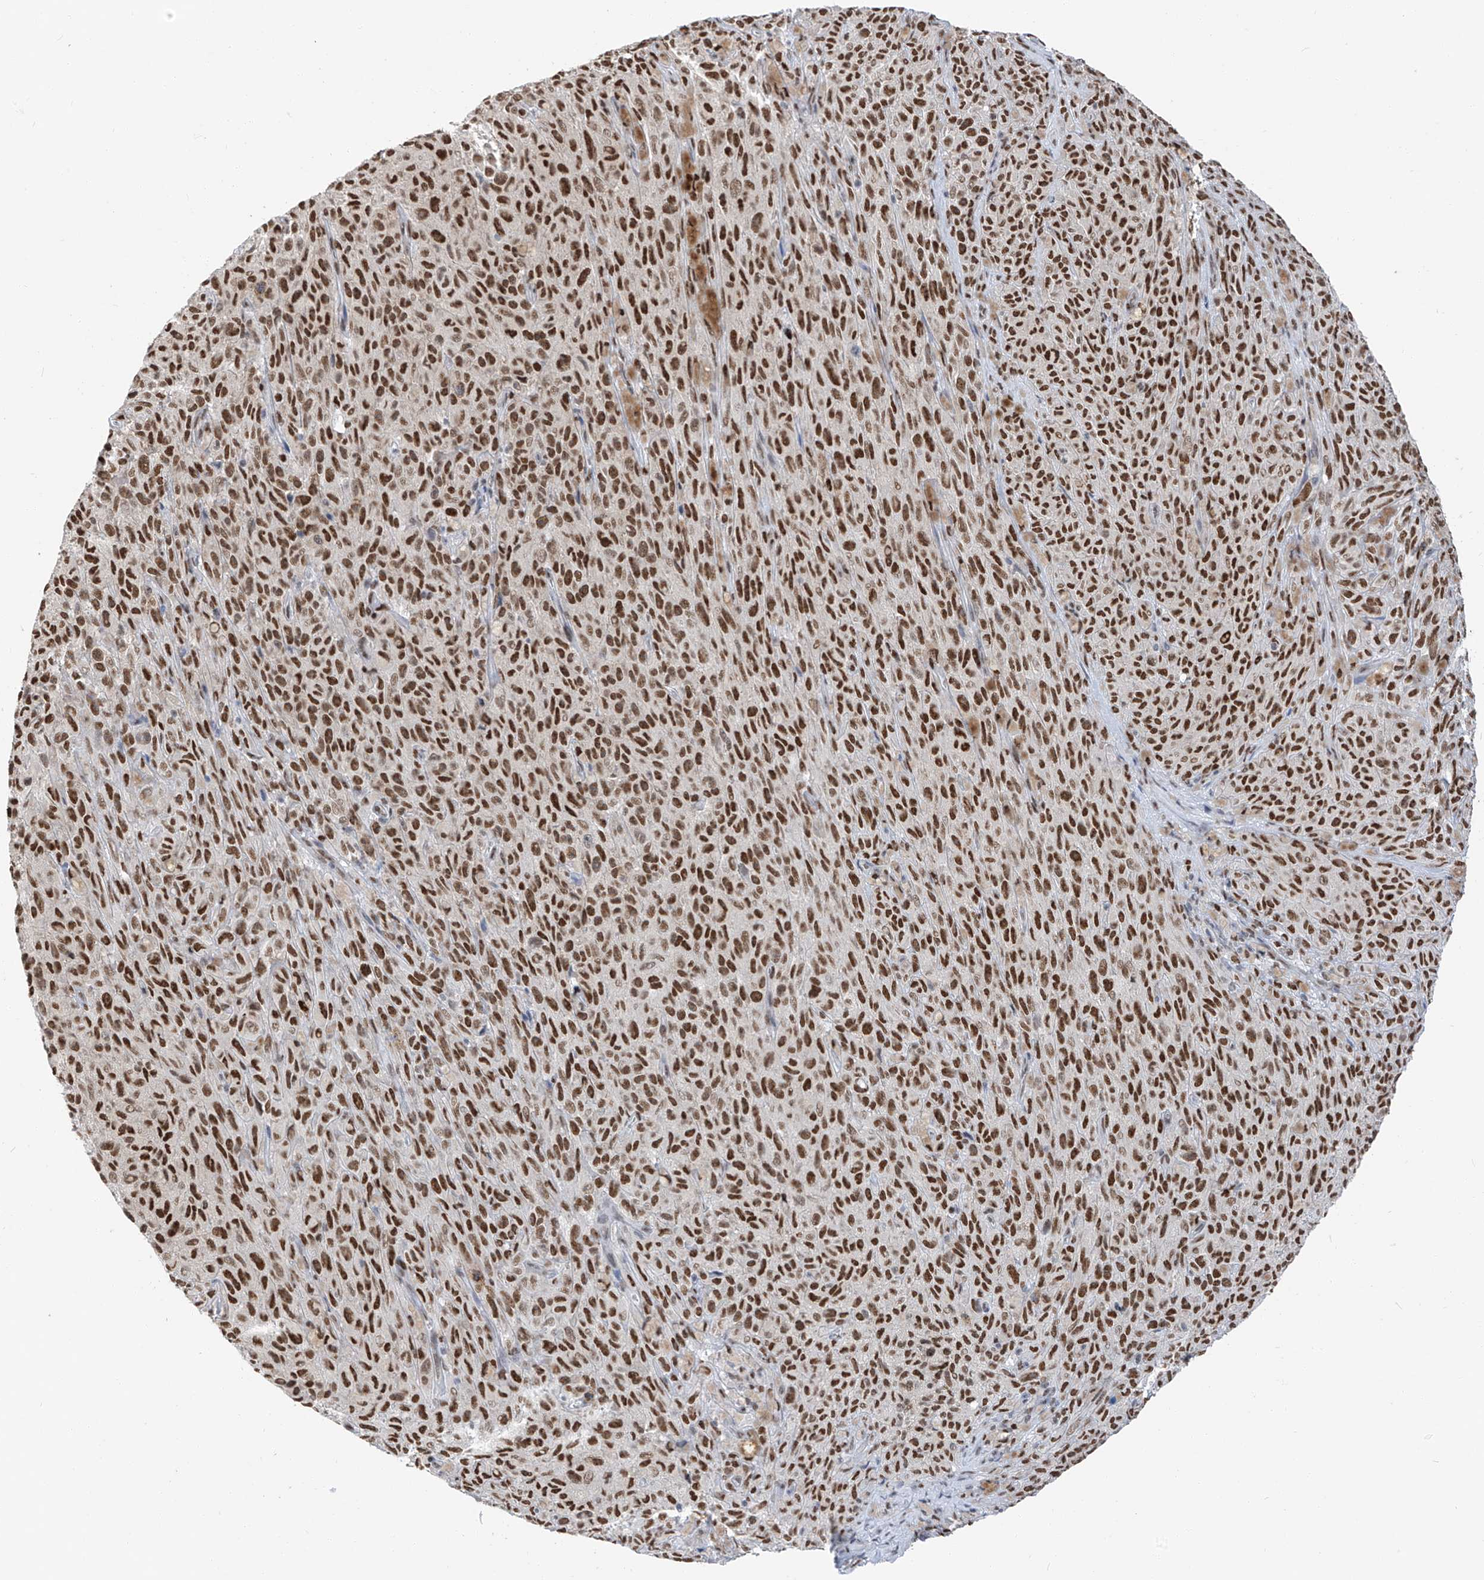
{"staining": {"intensity": "strong", "quantity": ">75%", "location": "nuclear"}, "tissue": "melanoma", "cell_type": "Tumor cells", "image_type": "cancer", "snomed": [{"axis": "morphology", "description": "Malignant melanoma, NOS"}, {"axis": "topography", "description": "Skin"}], "caption": "This micrograph shows IHC staining of human melanoma, with high strong nuclear expression in approximately >75% of tumor cells.", "gene": "KHSRP", "patient": {"sex": "female", "age": 82}}